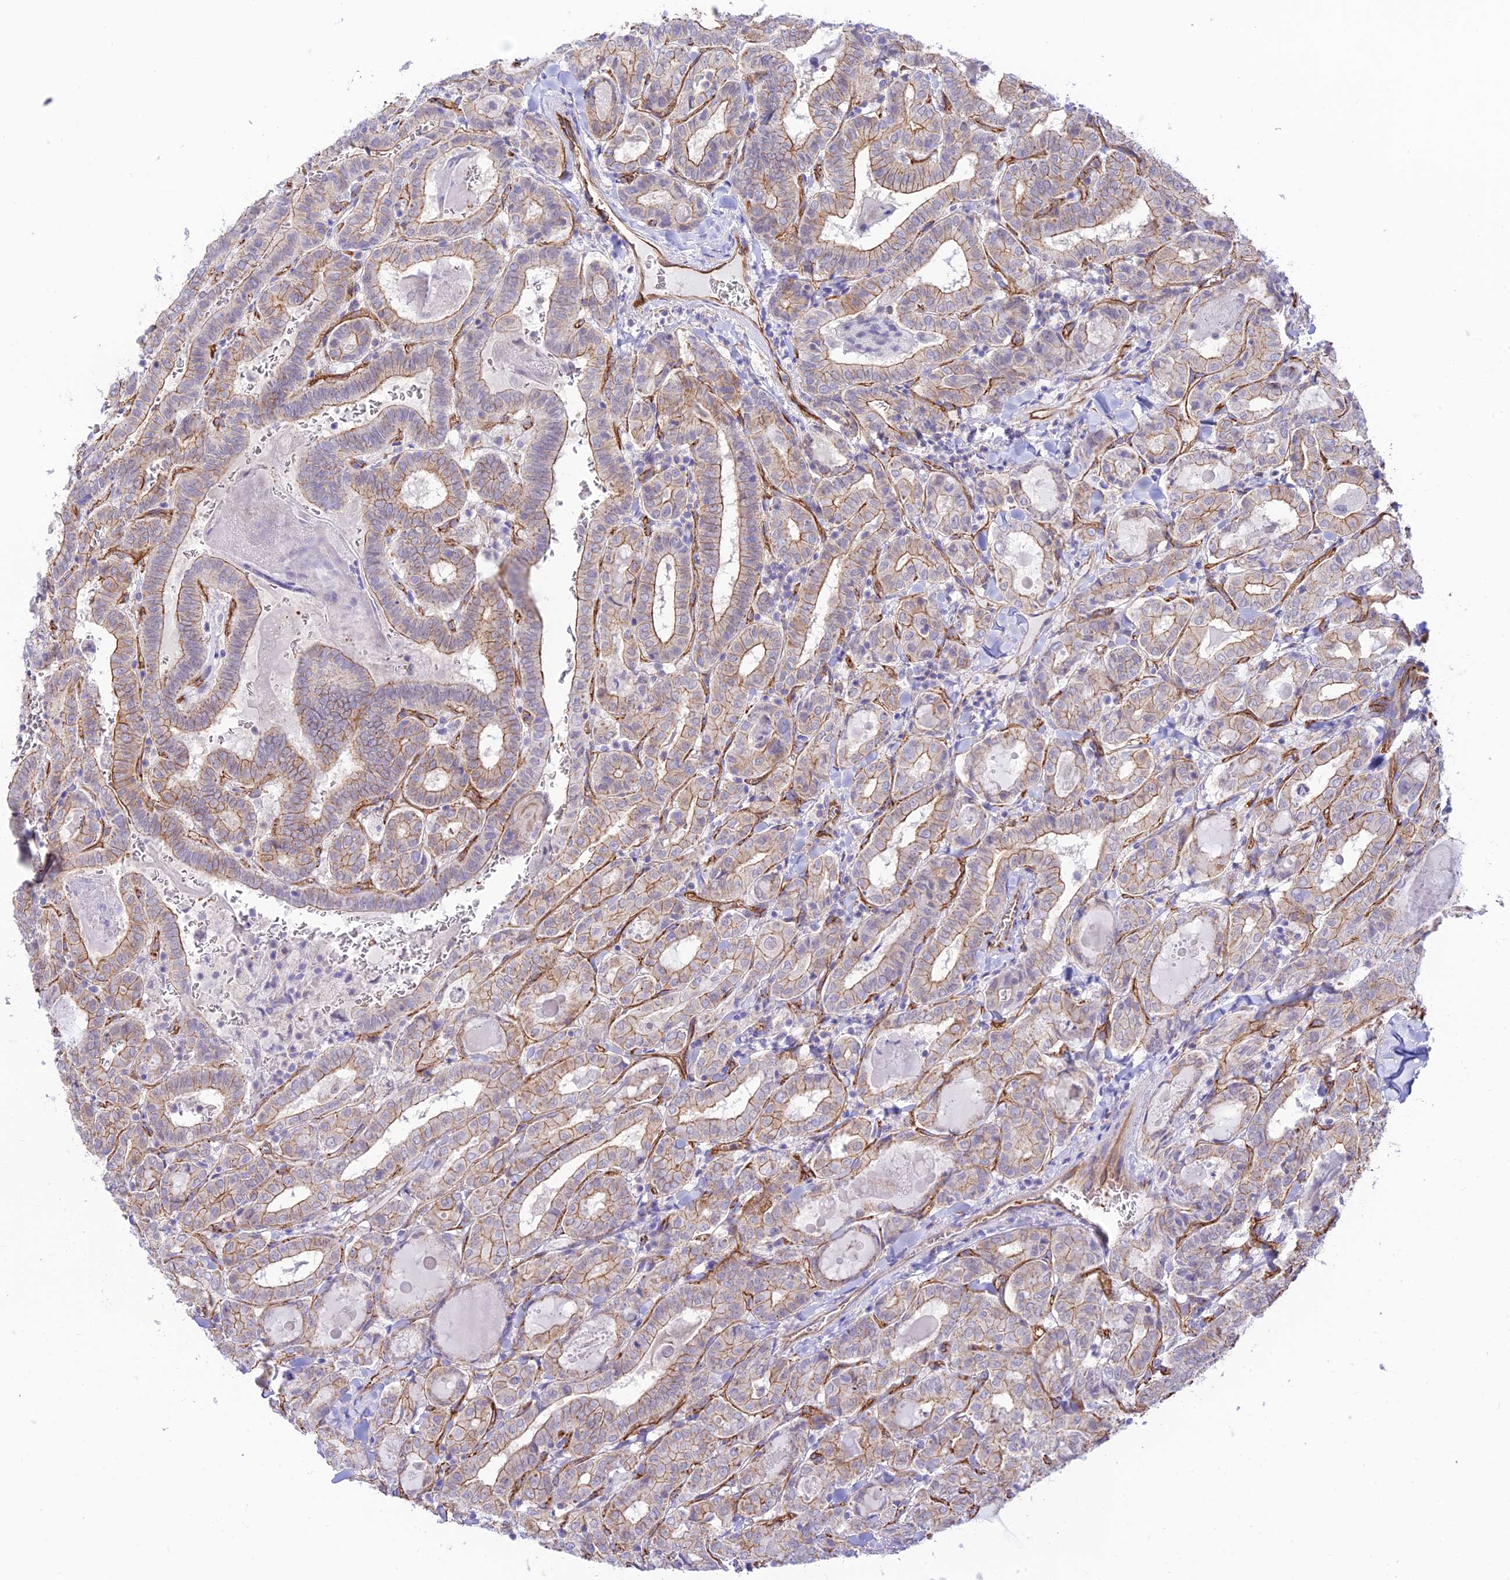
{"staining": {"intensity": "moderate", "quantity": "25%-75%", "location": "cytoplasmic/membranous"}, "tissue": "thyroid cancer", "cell_type": "Tumor cells", "image_type": "cancer", "snomed": [{"axis": "morphology", "description": "Papillary adenocarcinoma, NOS"}, {"axis": "topography", "description": "Thyroid gland"}], "caption": "Moderate cytoplasmic/membranous protein positivity is seen in approximately 25%-75% of tumor cells in papillary adenocarcinoma (thyroid). Nuclei are stained in blue.", "gene": "YPEL5", "patient": {"sex": "female", "age": 72}}